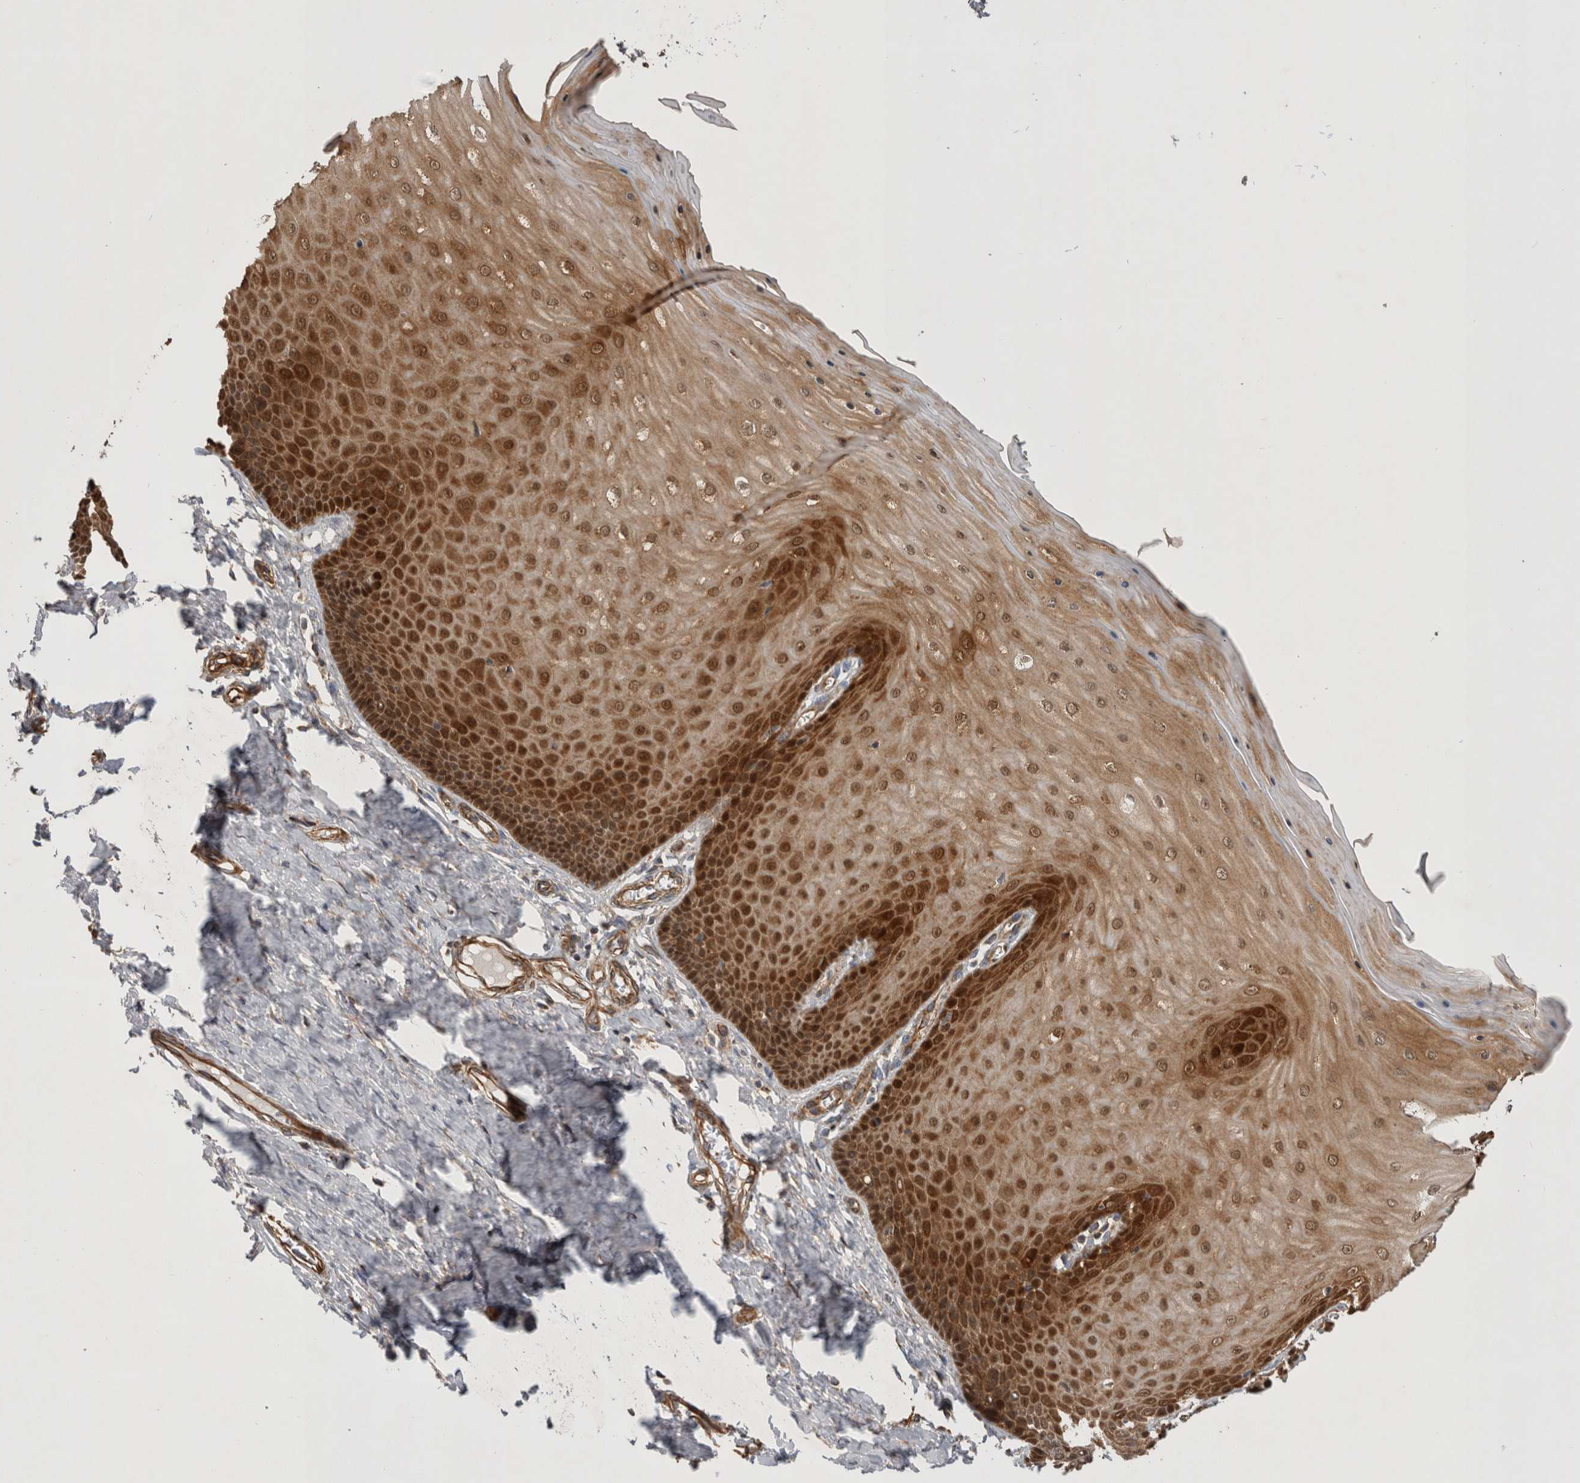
{"staining": {"intensity": "negative", "quantity": "none", "location": "none"}, "tissue": "cervix", "cell_type": "Glandular cells", "image_type": "normal", "snomed": [{"axis": "morphology", "description": "Normal tissue, NOS"}, {"axis": "topography", "description": "Cervix"}], "caption": "Immunohistochemistry of normal cervix reveals no positivity in glandular cells.", "gene": "SFXN2", "patient": {"sex": "female", "age": 55}}